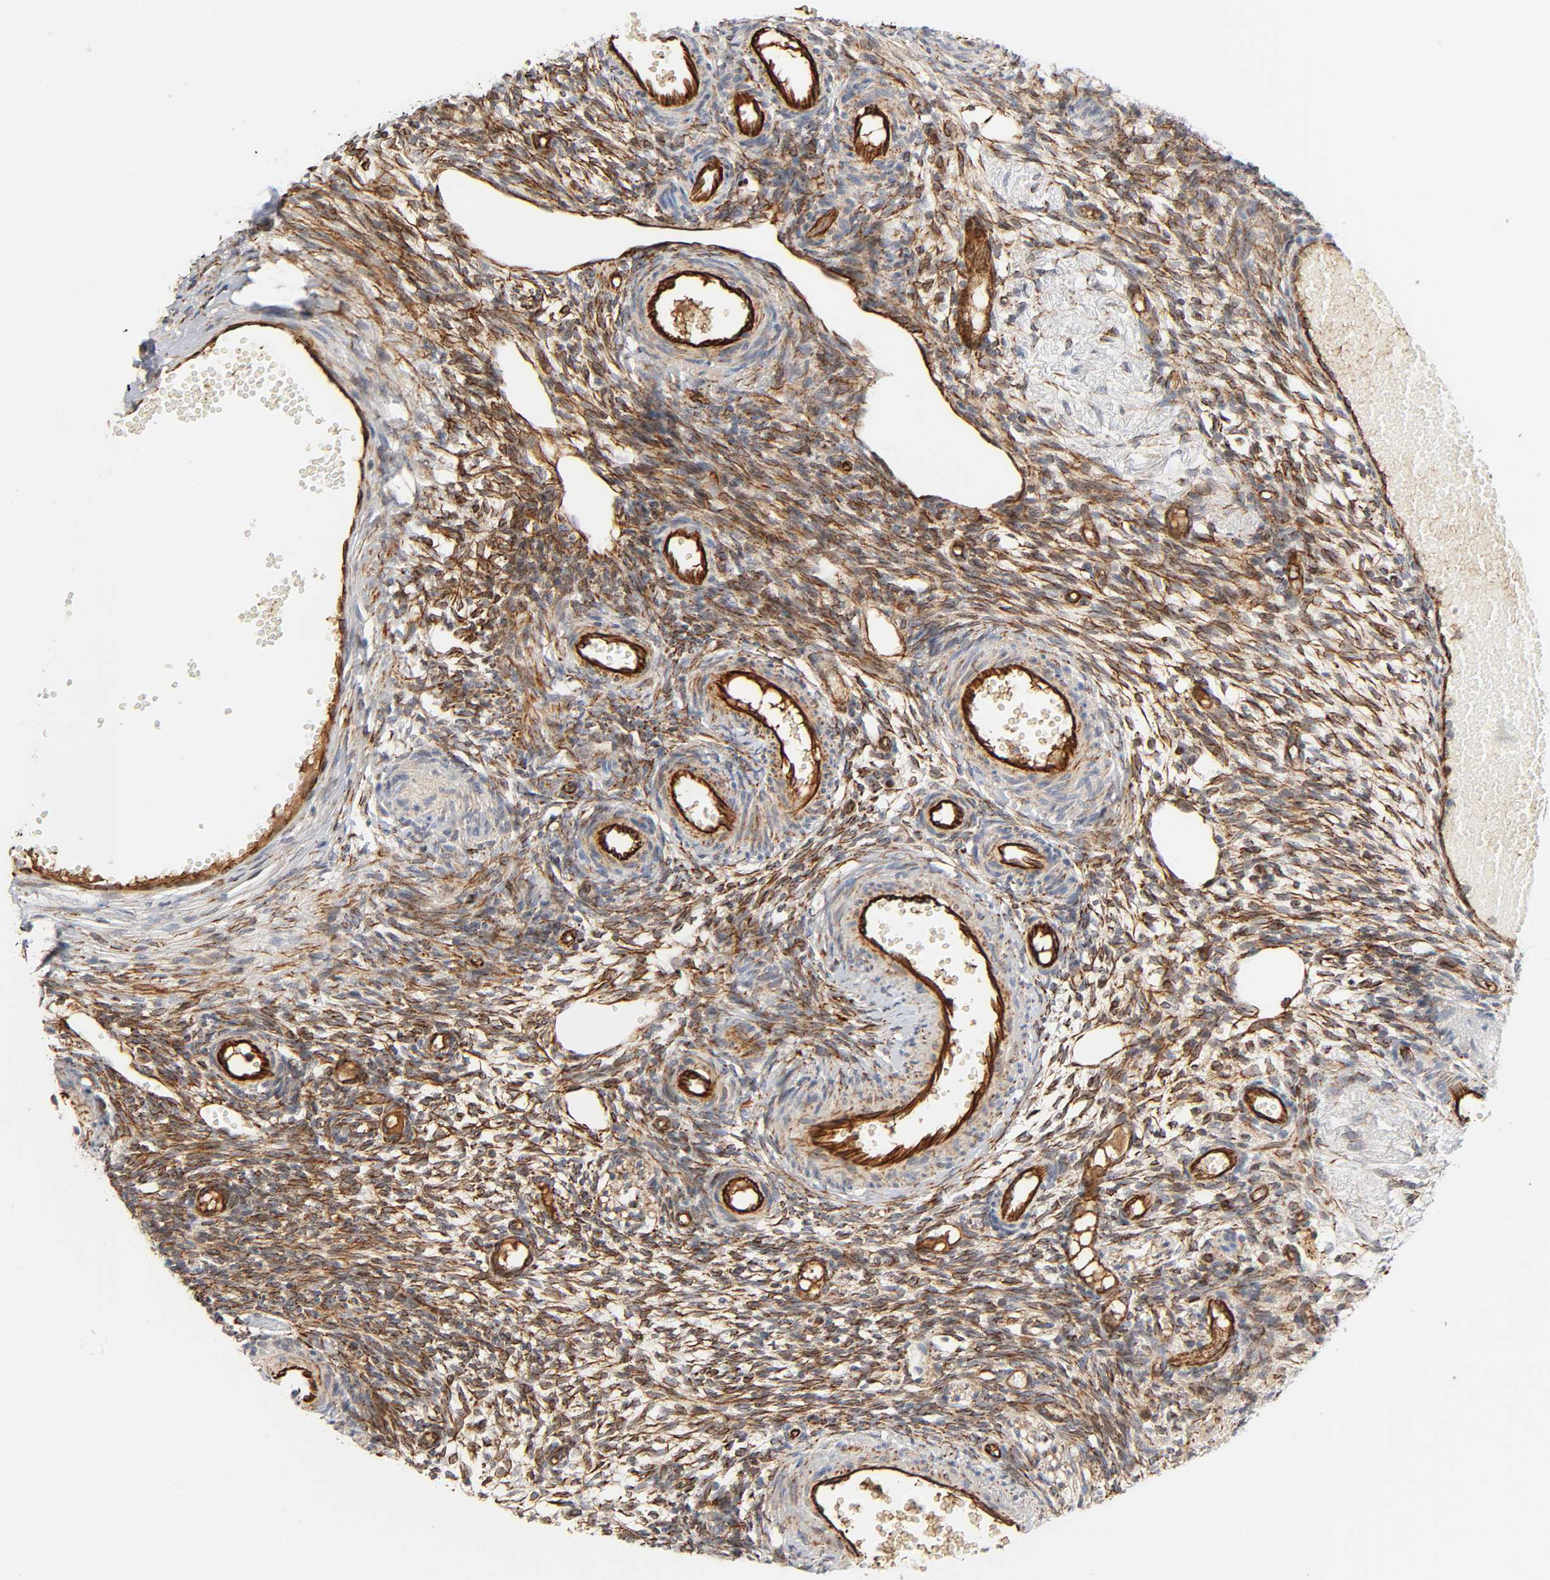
{"staining": {"intensity": "strong", "quantity": ">75%", "location": "cytoplasmic/membranous"}, "tissue": "ovary", "cell_type": "Ovarian stroma cells", "image_type": "normal", "snomed": [{"axis": "morphology", "description": "Normal tissue, NOS"}, {"axis": "topography", "description": "Ovary"}], "caption": "This photomicrograph demonstrates immunohistochemistry staining of normal human ovary, with high strong cytoplasmic/membranous positivity in approximately >75% of ovarian stroma cells.", "gene": "REEP5", "patient": {"sex": "female", "age": 35}}